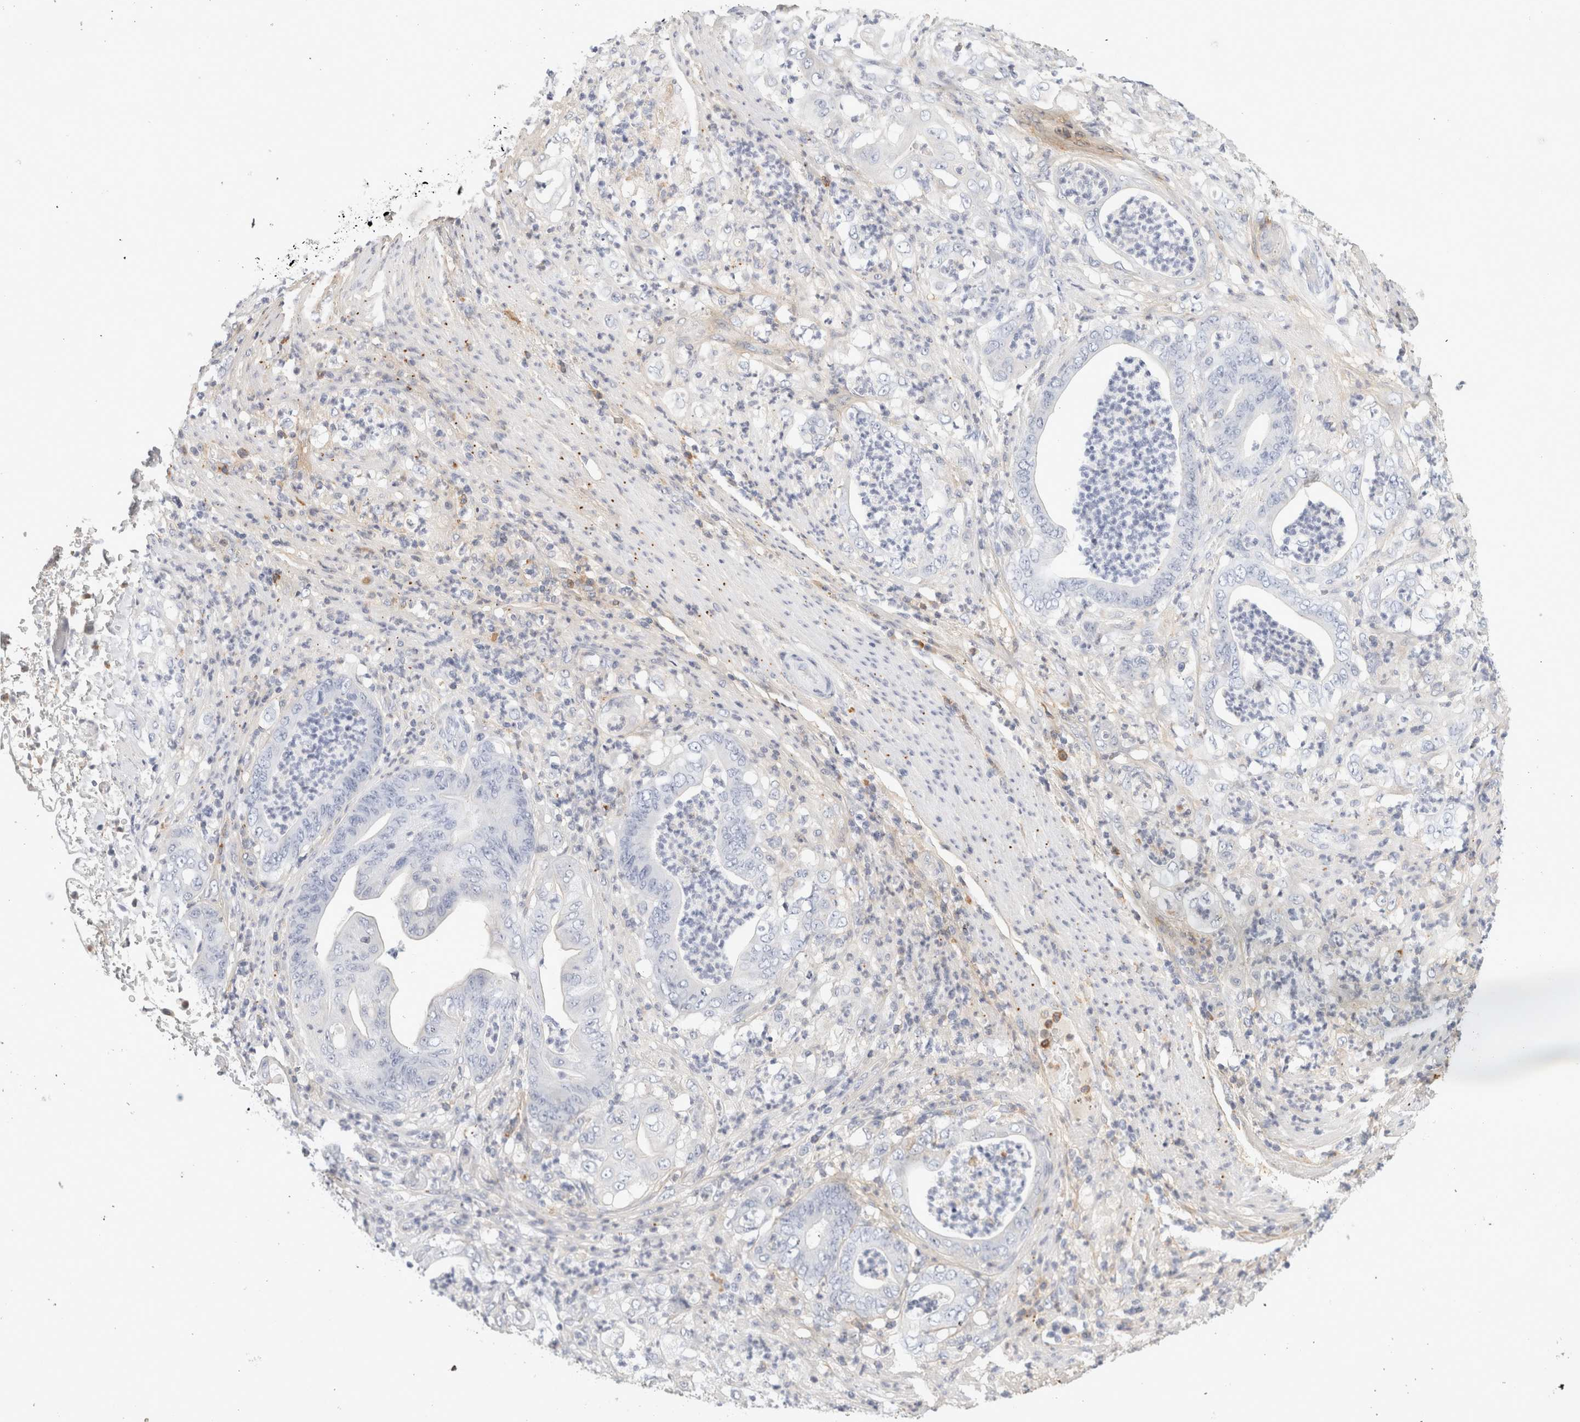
{"staining": {"intensity": "negative", "quantity": "none", "location": "none"}, "tissue": "stomach cancer", "cell_type": "Tumor cells", "image_type": "cancer", "snomed": [{"axis": "morphology", "description": "Adenocarcinoma, NOS"}, {"axis": "topography", "description": "Stomach"}], "caption": "A photomicrograph of human stomach adenocarcinoma is negative for staining in tumor cells.", "gene": "FGL2", "patient": {"sex": "female", "age": 73}}